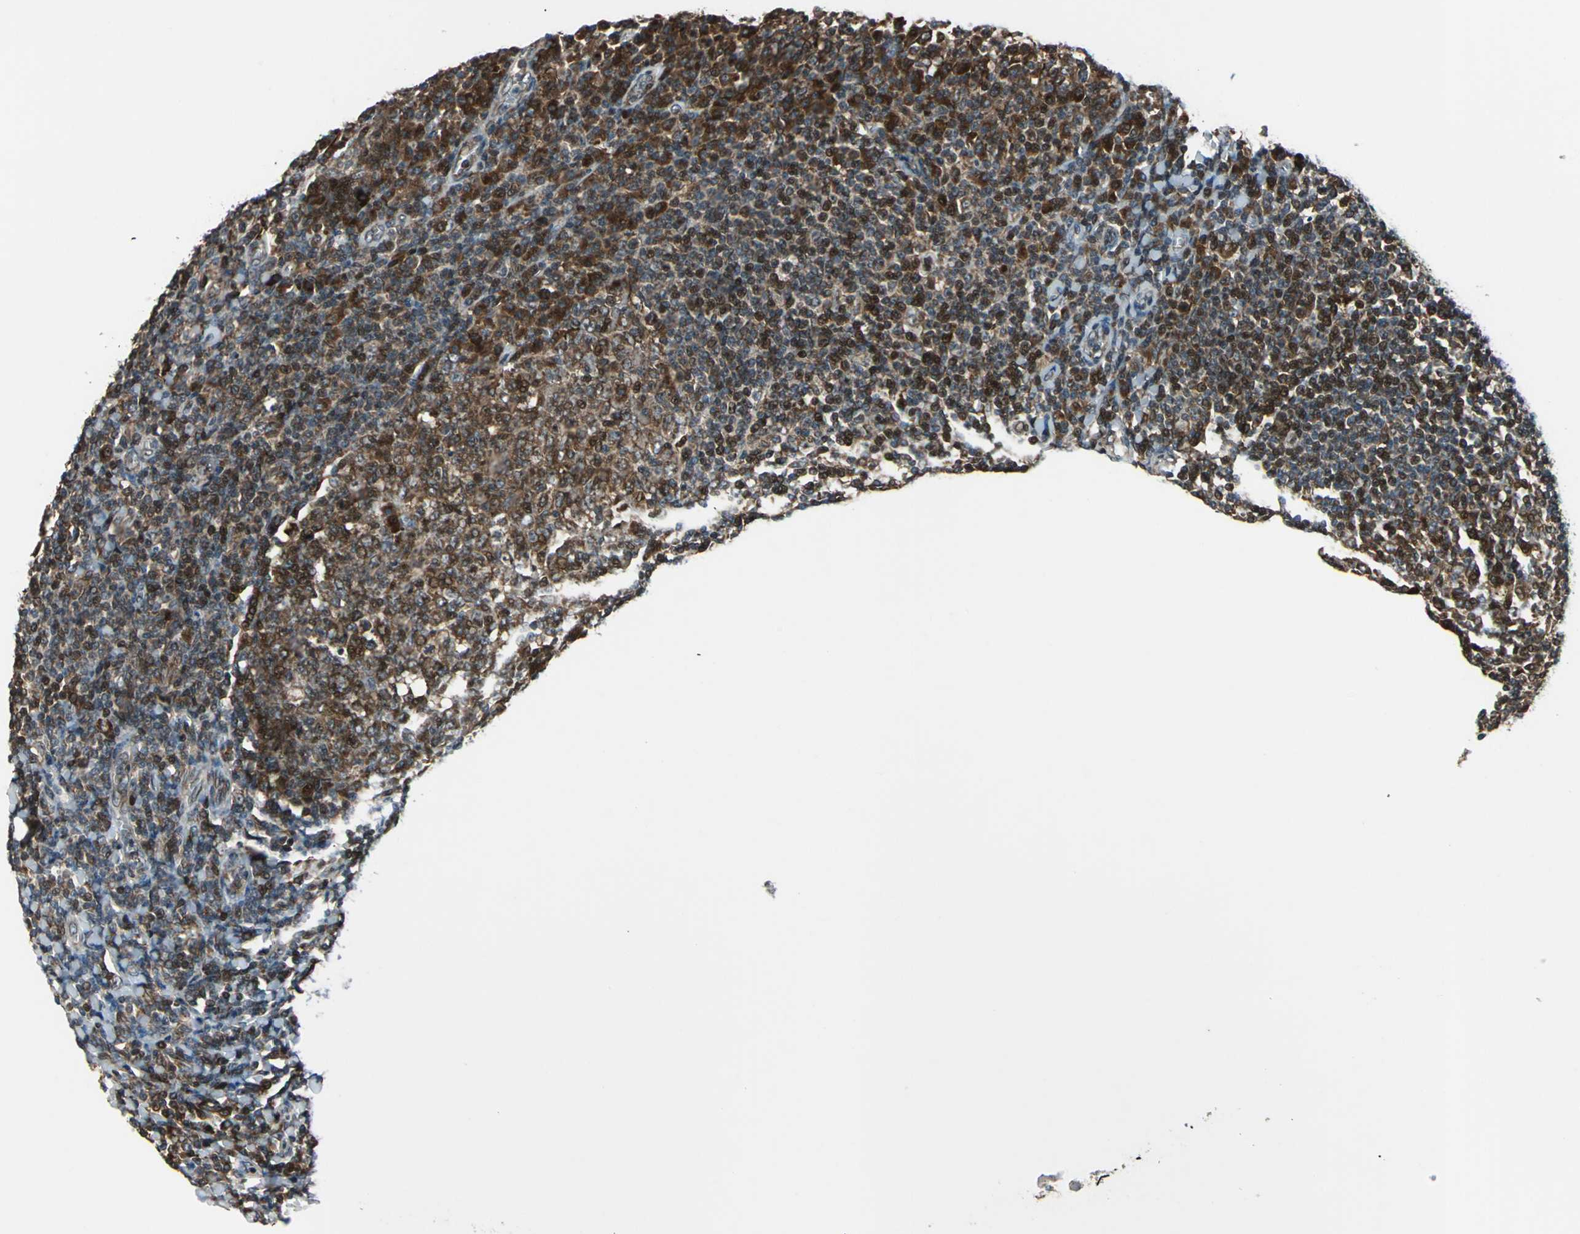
{"staining": {"intensity": "strong", "quantity": "25%-75%", "location": "nuclear"}, "tissue": "tonsil", "cell_type": "Germinal center cells", "image_type": "normal", "snomed": [{"axis": "morphology", "description": "Normal tissue, NOS"}, {"axis": "topography", "description": "Tonsil"}], "caption": "A high amount of strong nuclear expression is appreciated in about 25%-75% of germinal center cells in benign tonsil.", "gene": "AATF", "patient": {"sex": "male", "age": 31}}